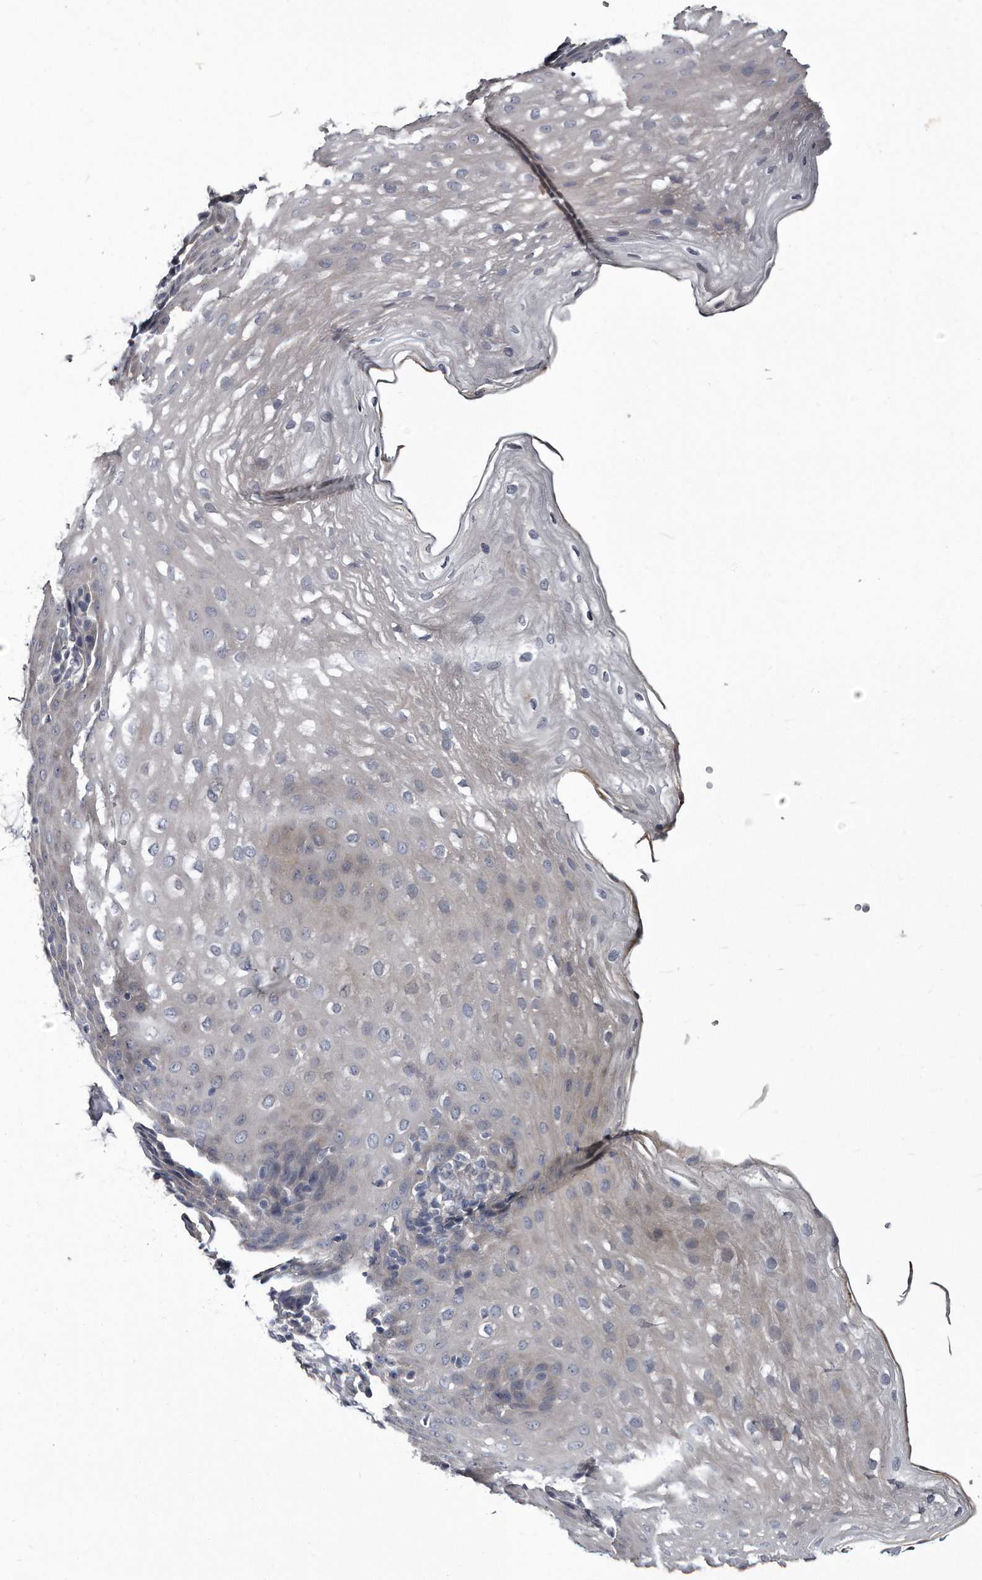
{"staining": {"intensity": "weak", "quantity": "<25%", "location": "cytoplasmic/membranous"}, "tissue": "esophagus", "cell_type": "Squamous epithelial cells", "image_type": "normal", "snomed": [{"axis": "morphology", "description": "Normal tissue, NOS"}, {"axis": "topography", "description": "Esophagus"}], "caption": "The micrograph shows no staining of squamous epithelial cells in unremarkable esophagus.", "gene": "GAPVD1", "patient": {"sex": "female", "age": 66}}